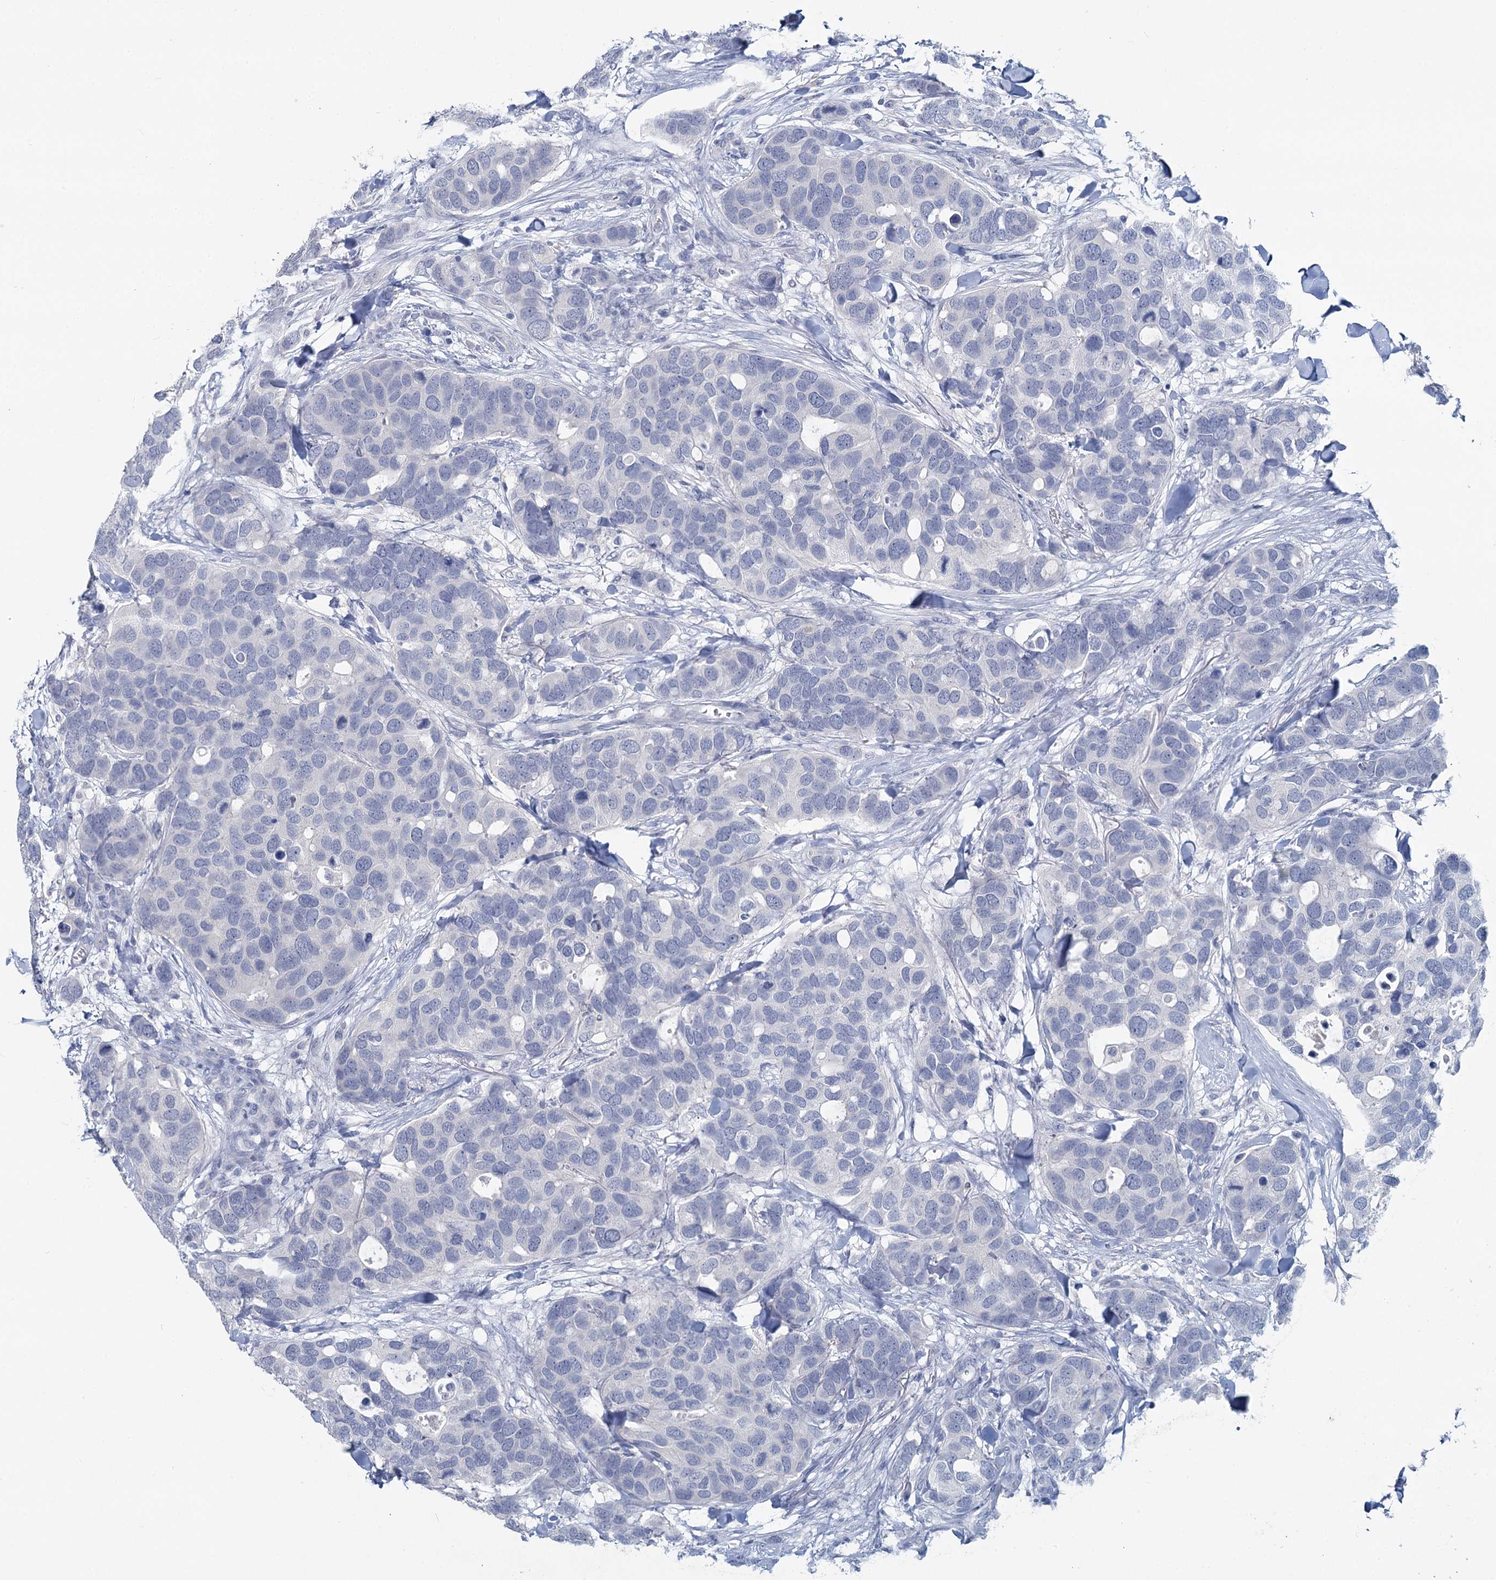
{"staining": {"intensity": "negative", "quantity": "none", "location": "none"}, "tissue": "breast cancer", "cell_type": "Tumor cells", "image_type": "cancer", "snomed": [{"axis": "morphology", "description": "Duct carcinoma"}, {"axis": "topography", "description": "Breast"}], "caption": "Immunohistochemistry (IHC) image of neoplastic tissue: breast cancer stained with DAB demonstrates no significant protein positivity in tumor cells. The staining is performed using DAB brown chromogen with nuclei counter-stained in using hematoxylin.", "gene": "CHGA", "patient": {"sex": "female", "age": 83}}